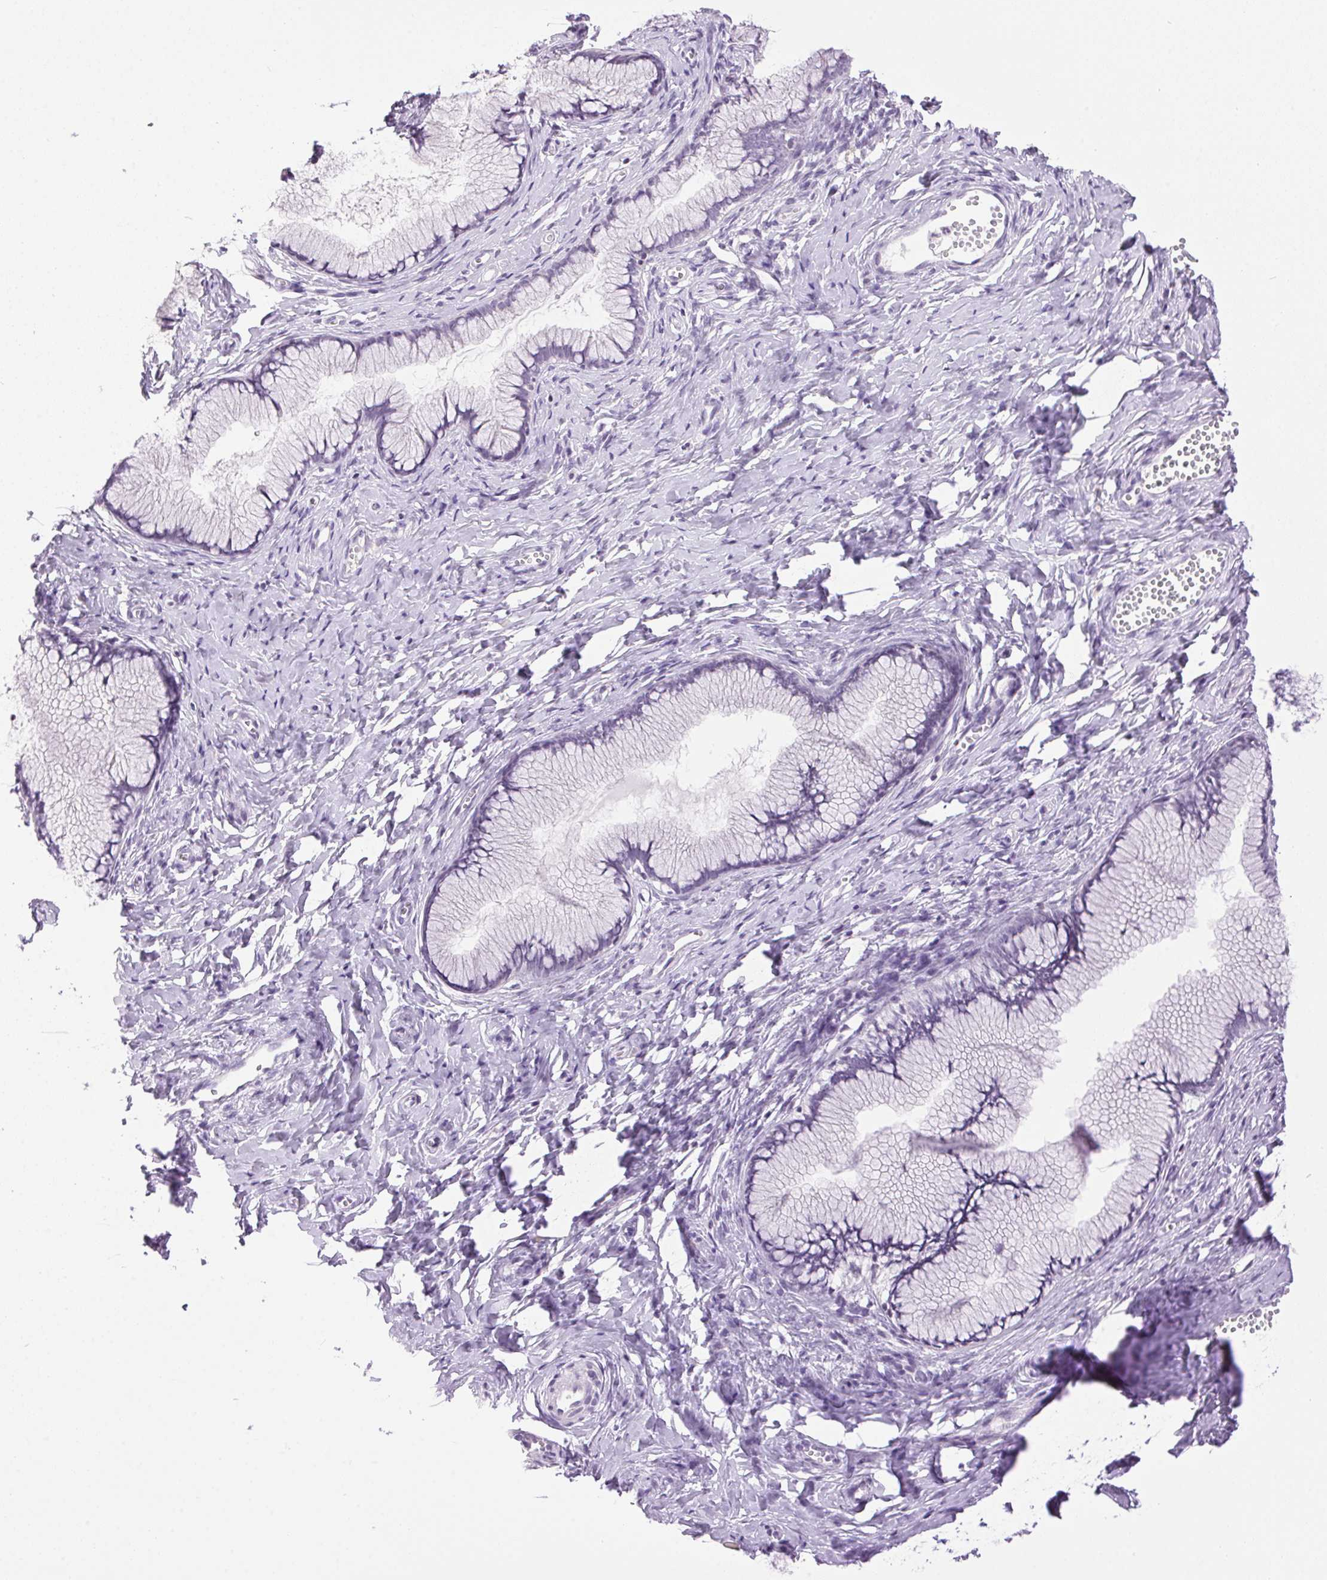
{"staining": {"intensity": "negative", "quantity": "none", "location": "none"}, "tissue": "cervix", "cell_type": "Glandular cells", "image_type": "normal", "snomed": [{"axis": "morphology", "description": "Normal tissue, NOS"}, {"axis": "topography", "description": "Cervix"}], "caption": "This micrograph is of normal cervix stained with immunohistochemistry to label a protein in brown with the nuclei are counter-stained blue. There is no positivity in glandular cells. (Stains: DAB immunohistochemistry (IHC) with hematoxylin counter stain, Microscopy: brightfield microscopy at high magnification).", "gene": "TMEM88B", "patient": {"sex": "female", "age": 40}}